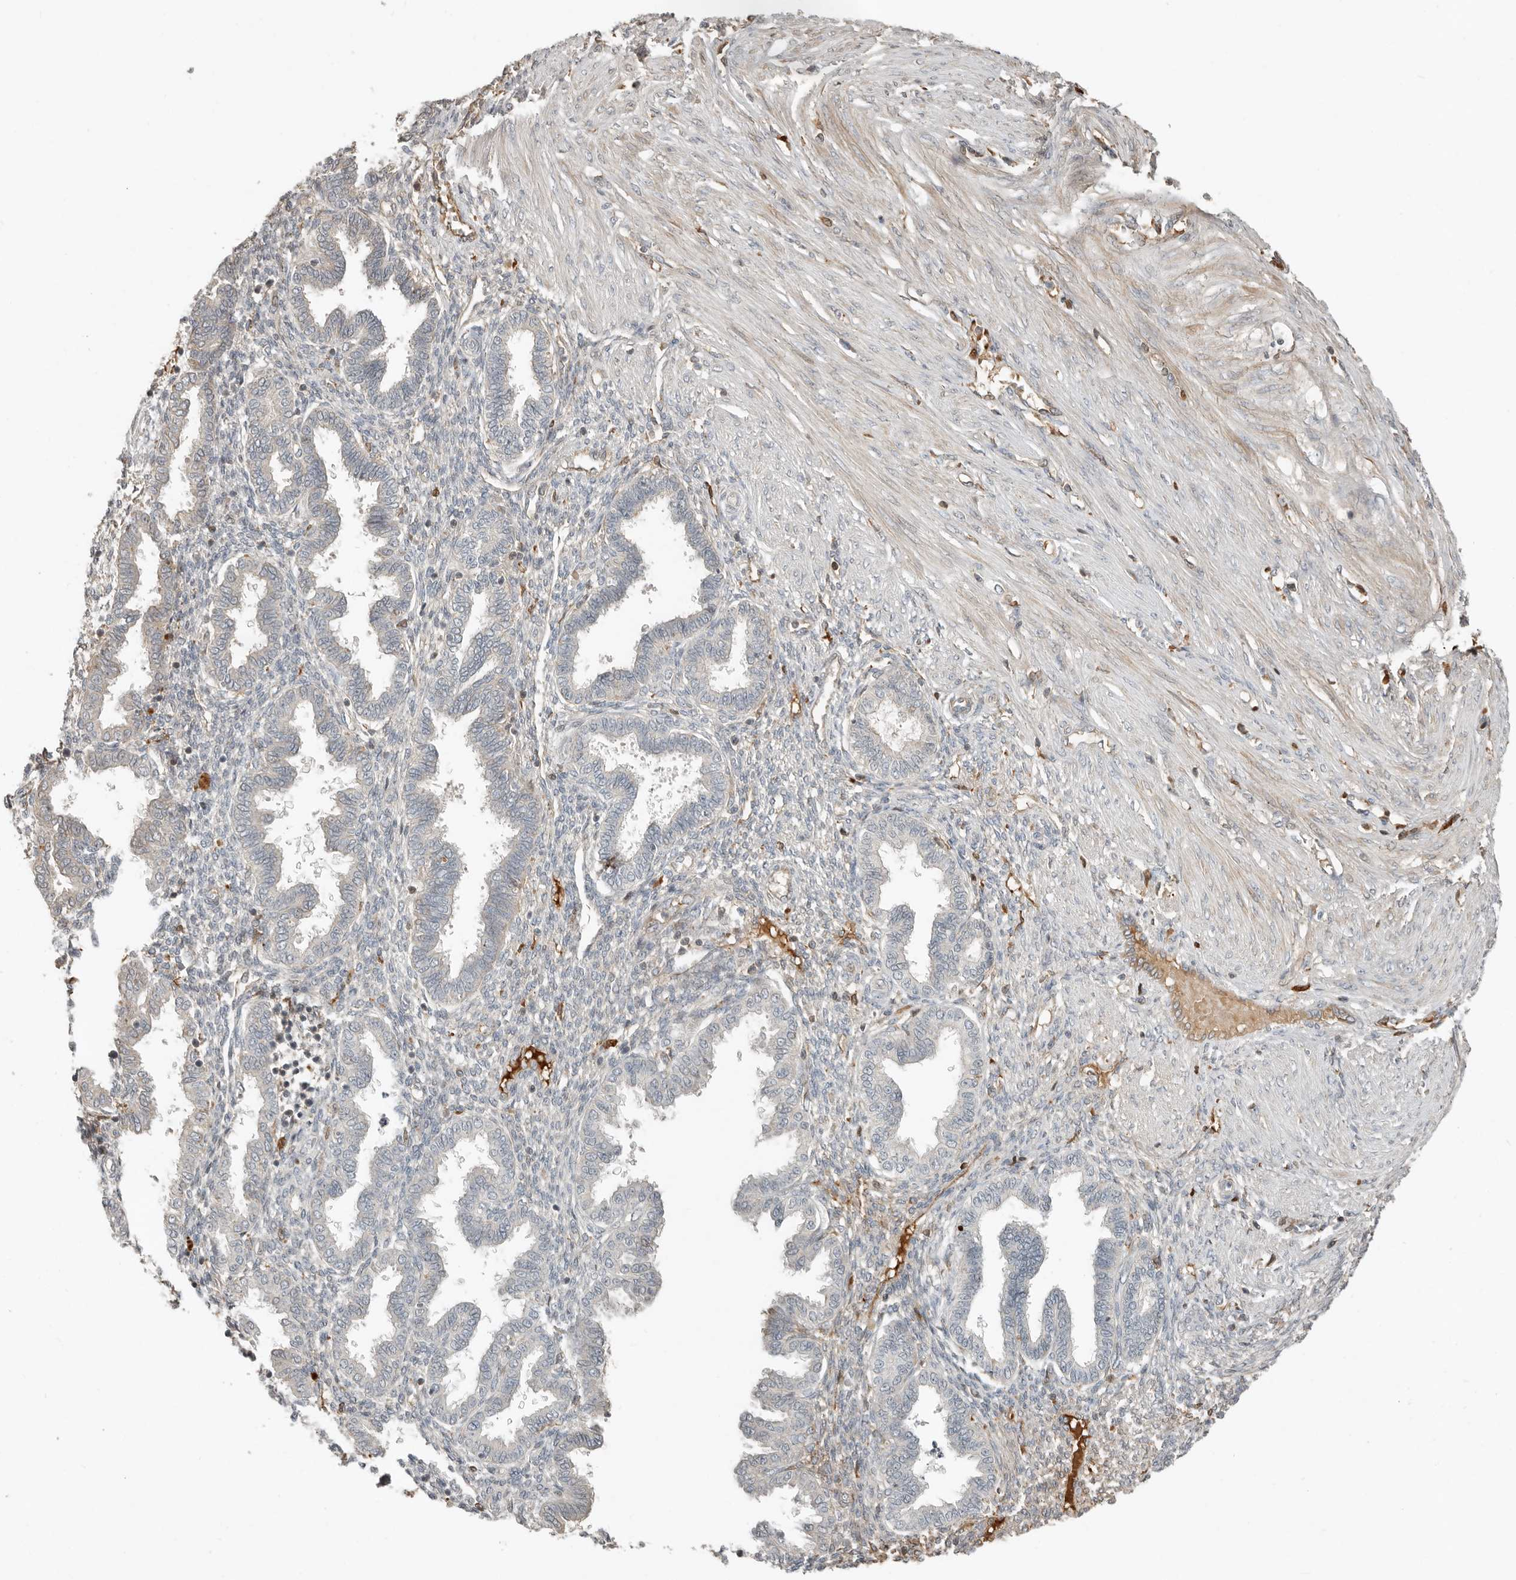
{"staining": {"intensity": "moderate", "quantity": "<25%", "location": "cytoplasmic/membranous"}, "tissue": "endometrium", "cell_type": "Cells in endometrial stroma", "image_type": "normal", "snomed": [{"axis": "morphology", "description": "Normal tissue, NOS"}, {"axis": "topography", "description": "Endometrium"}], "caption": "Moderate cytoplasmic/membranous staining is present in about <25% of cells in endometrial stroma in unremarkable endometrium.", "gene": "KLHL38", "patient": {"sex": "female", "age": 33}}